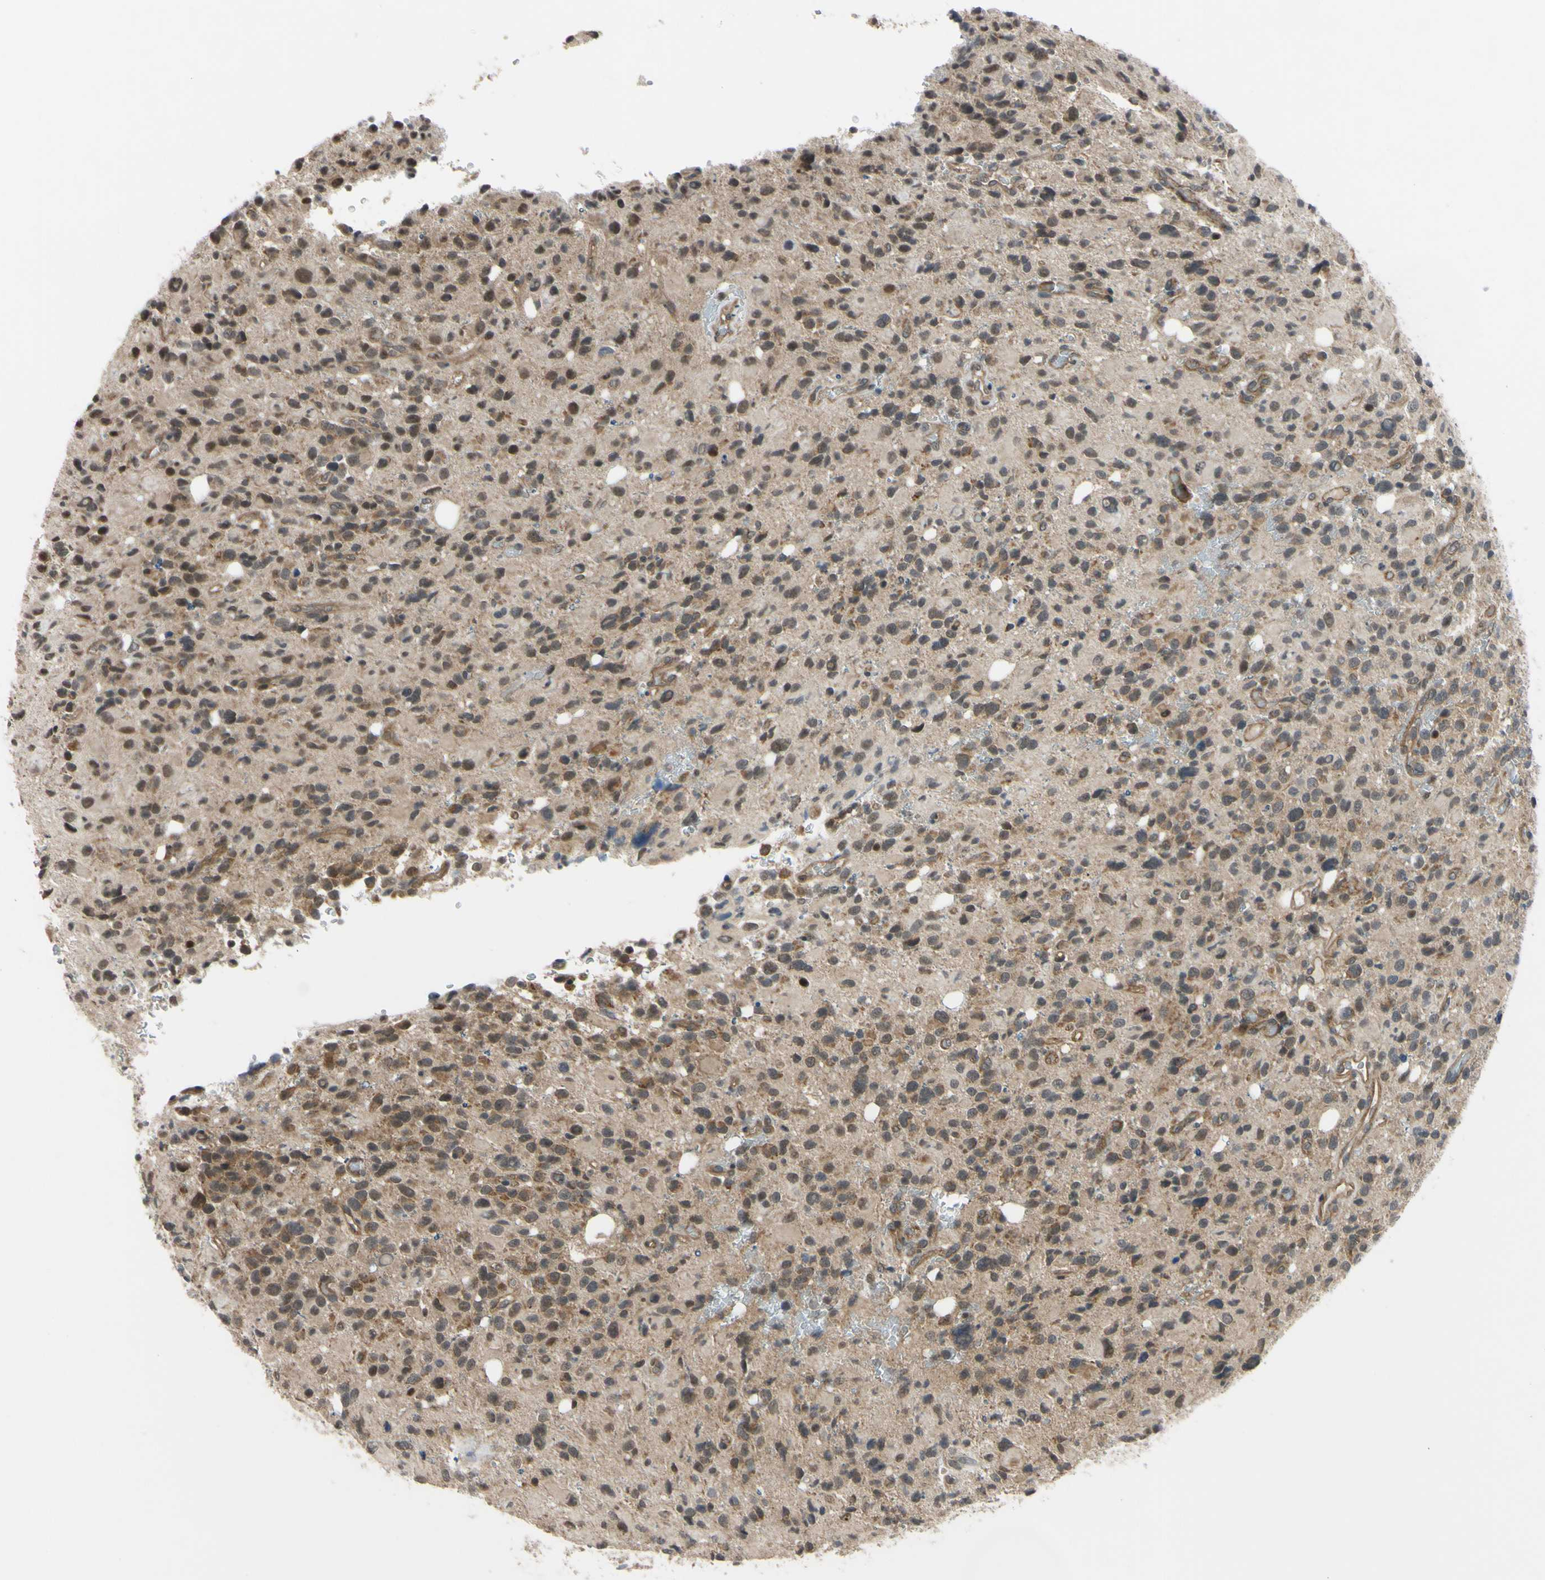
{"staining": {"intensity": "moderate", "quantity": ">75%", "location": "cytoplasmic/membranous,nuclear"}, "tissue": "glioma", "cell_type": "Tumor cells", "image_type": "cancer", "snomed": [{"axis": "morphology", "description": "Glioma, malignant, High grade"}, {"axis": "topography", "description": "Brain"}], "caption": "IHC image of neoplastic tissue: glioma stained using immunohistochemistry (IHC) exhibits medium levels of moderate protein expression localized specifically in the cytoplasmic/membranous and nuclear of tumor cells, appearing as a cytoplasmic/membranous and nuclear brown color.", "gene": "COMMD9", "patient": {"sex": "male", "age": 48}}